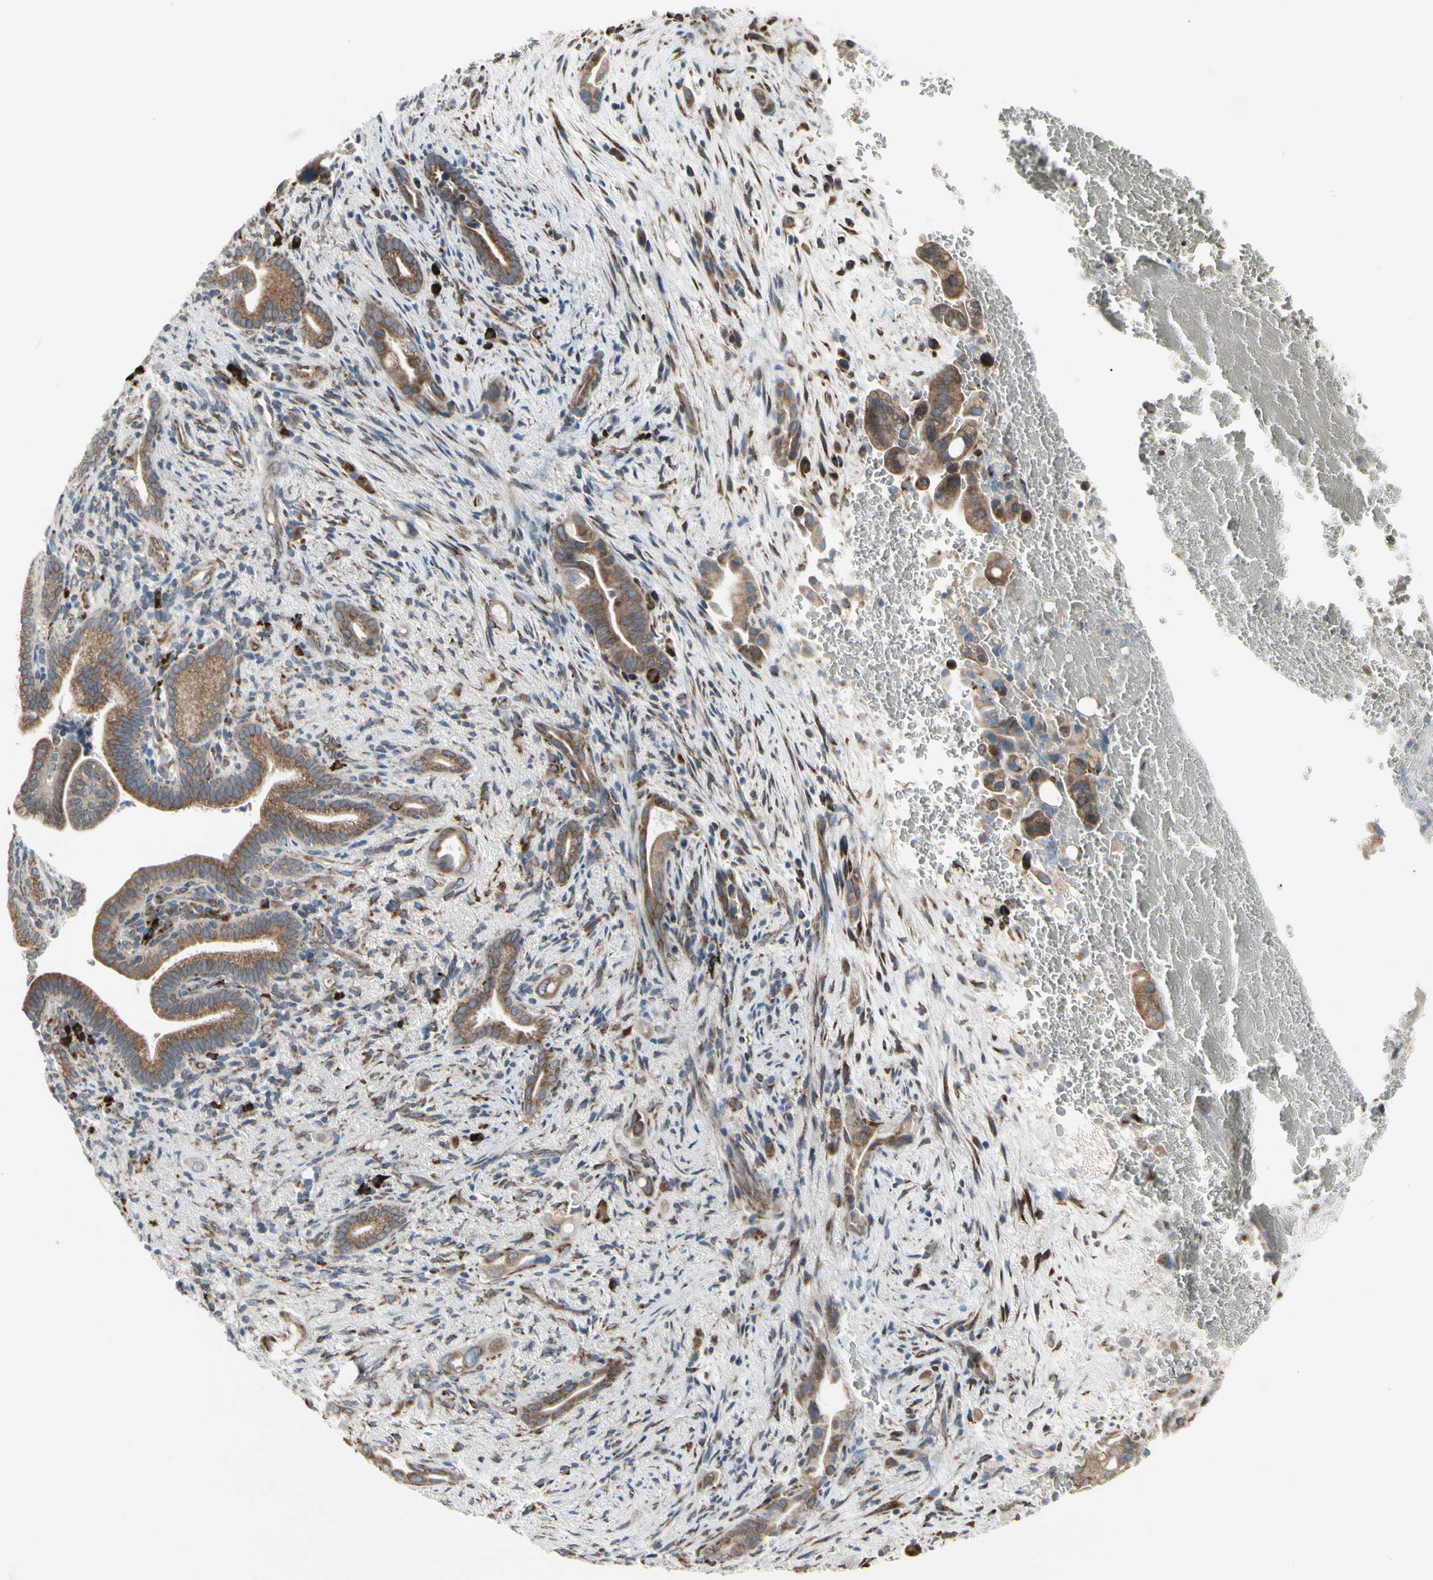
{"staining": {"intensity": "moderate", "quantity": ">75%", "location": "cytoplasmic/membranous"}, "tissue": "liver cancer", "cell_type": "Tumor cells", "image_type": "cancer", "snomed": [{"axis": "morphology", "description": "Cholangiocarcinoma"}, {"axis": "topography", "description": "Liver"}], "caption": "Immunohistochemistry (DAB) staining of liver cholangiocarcinoma exhibits moderate cytoplasmic/membranous protein expression in about >75% of tumor cells. (brown staining indicates protein expression, while blue staining denotes nuclei).", "gene": "FNDC3A", "patient": {"sex": "female", "age": 68}}